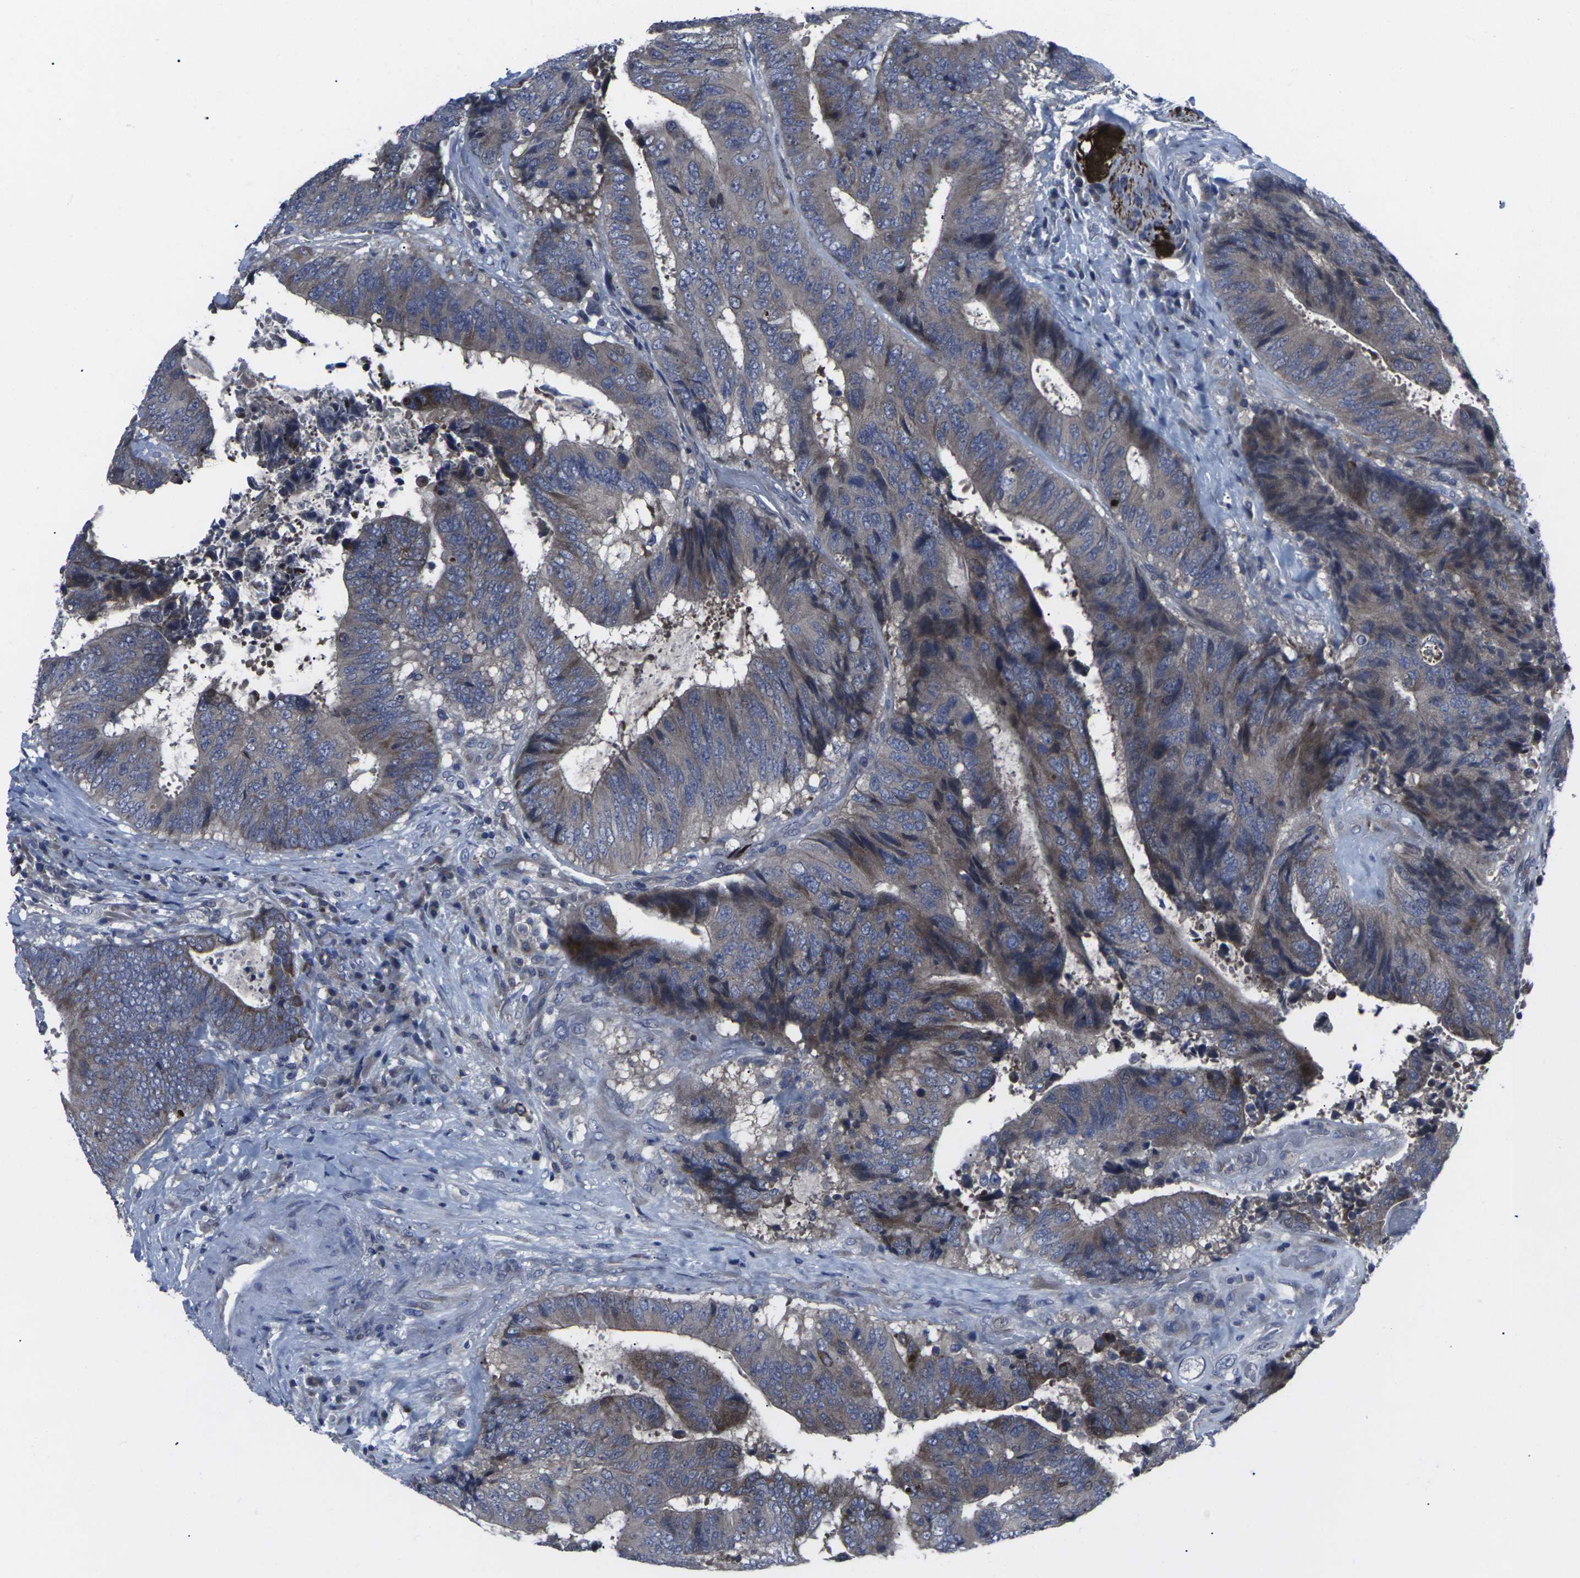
{"staining": {"intensity": "moderate", "quantity": "25%-75%", "location": "cytoplasmic/membranous"}, "tissue": "colorectal cancer", "cell_type": "Tumor cells", "image_type": "cancer", "snomed": [{"axis": "morphology", "description": "Adenocarcinoma, NOS"}, {"axis": "topography", "description": "Rectum"}], "caption": "A brown stain labels moderate cytoplasmic/membranous positivity of a protein in adenocarcinoma (colorectal) tumor cells.", "gene": "HPRT1", "patient": {"sex": "male", "age": 72}}